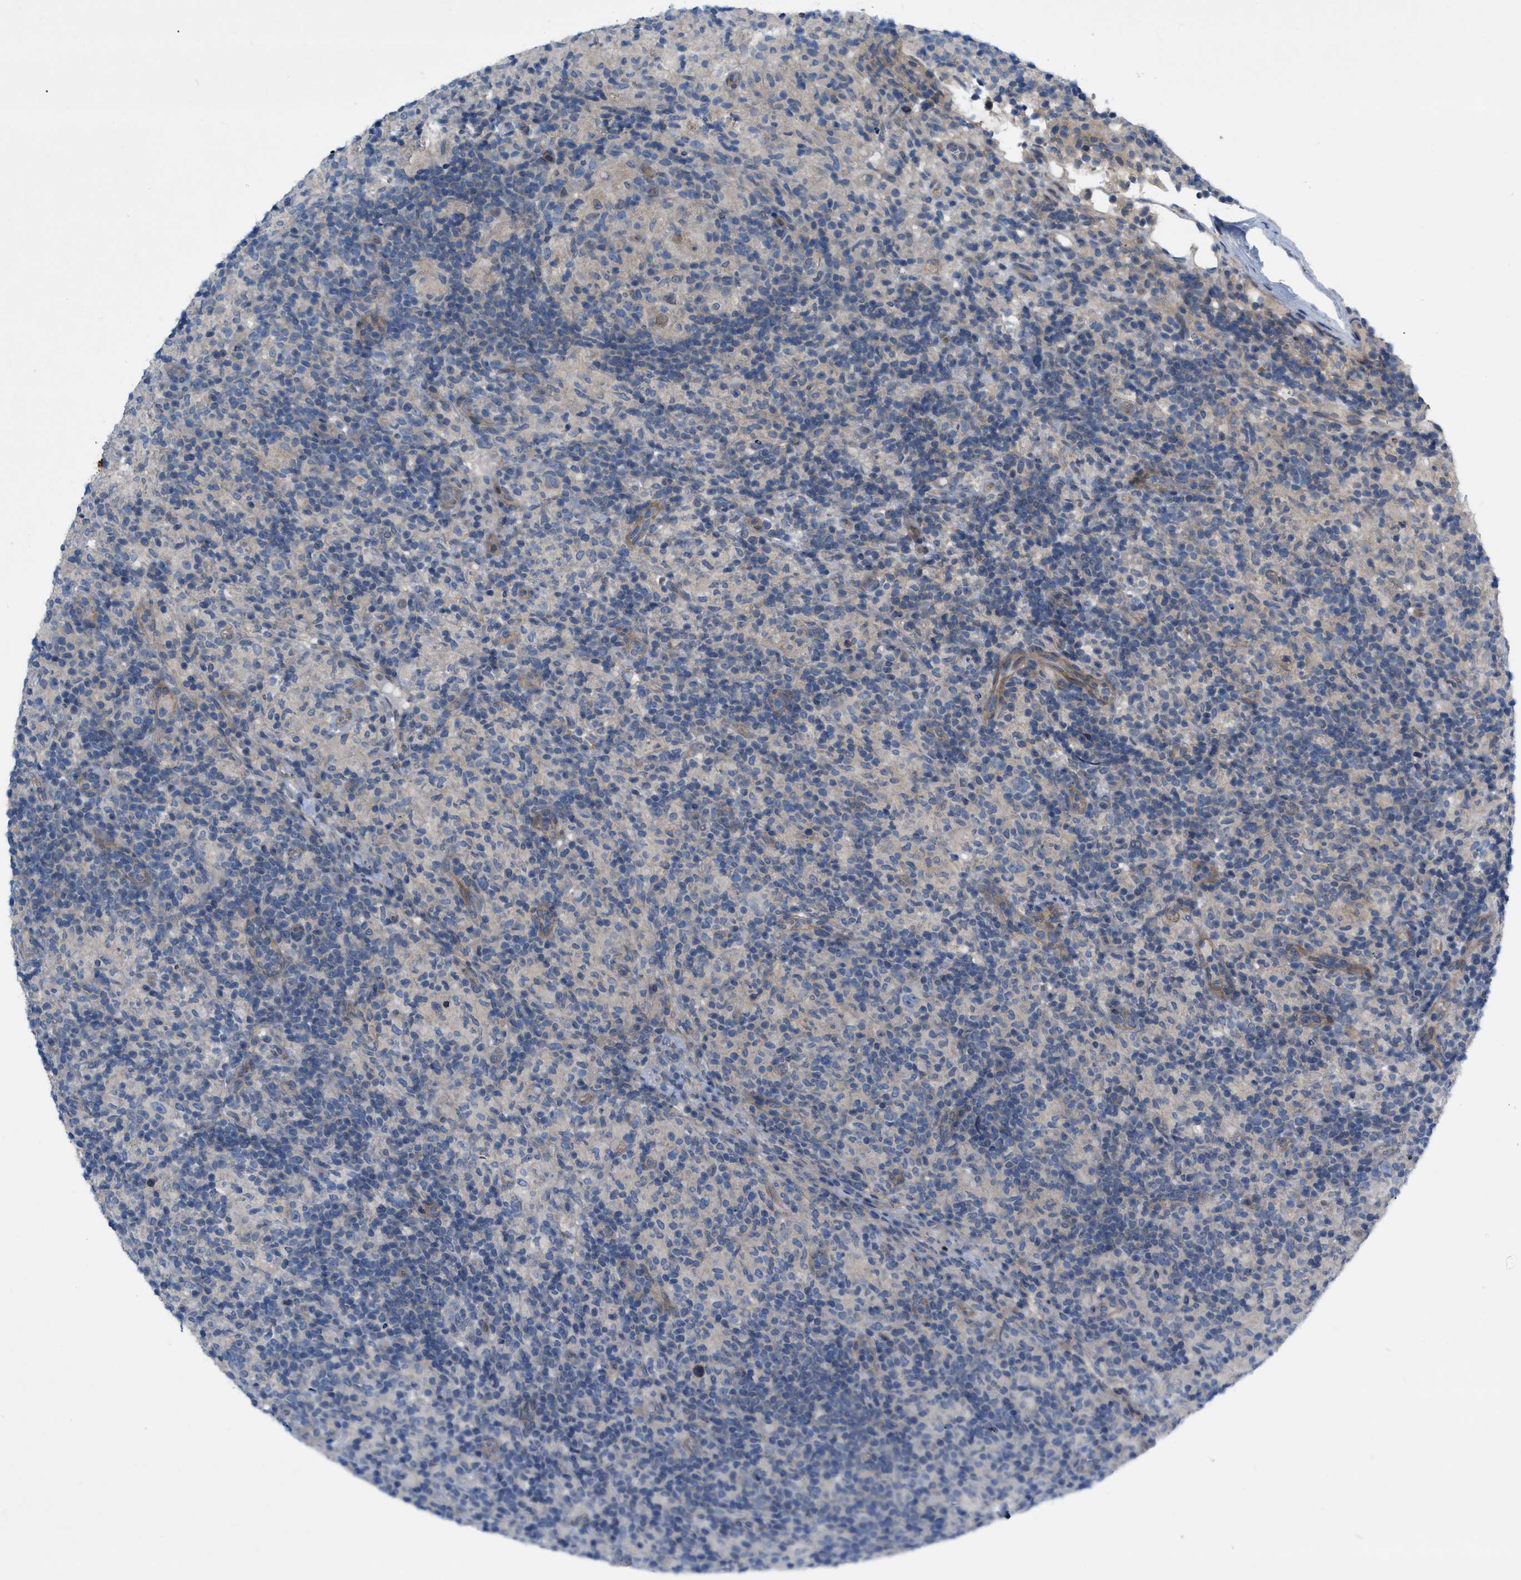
{"staining": {"intensity": "negative", "quantity": "none", "location": "none"}, "tissue": "lymphoma", "cell_type": "Tumor cells", "image_type": "cancer", "snomed": [{"axis": "morphology", "description": "Hodgkin's disease, NOS"}, {"axis": "topography", "description": "Lymph node"}], "caption": "High power microscopy micrograph of an IHC image of Hodgkin's disease, revealing no significant staining in tumor cells.", "gene": "NDEL1", "patient": {"sex": "male", "age": 70}}